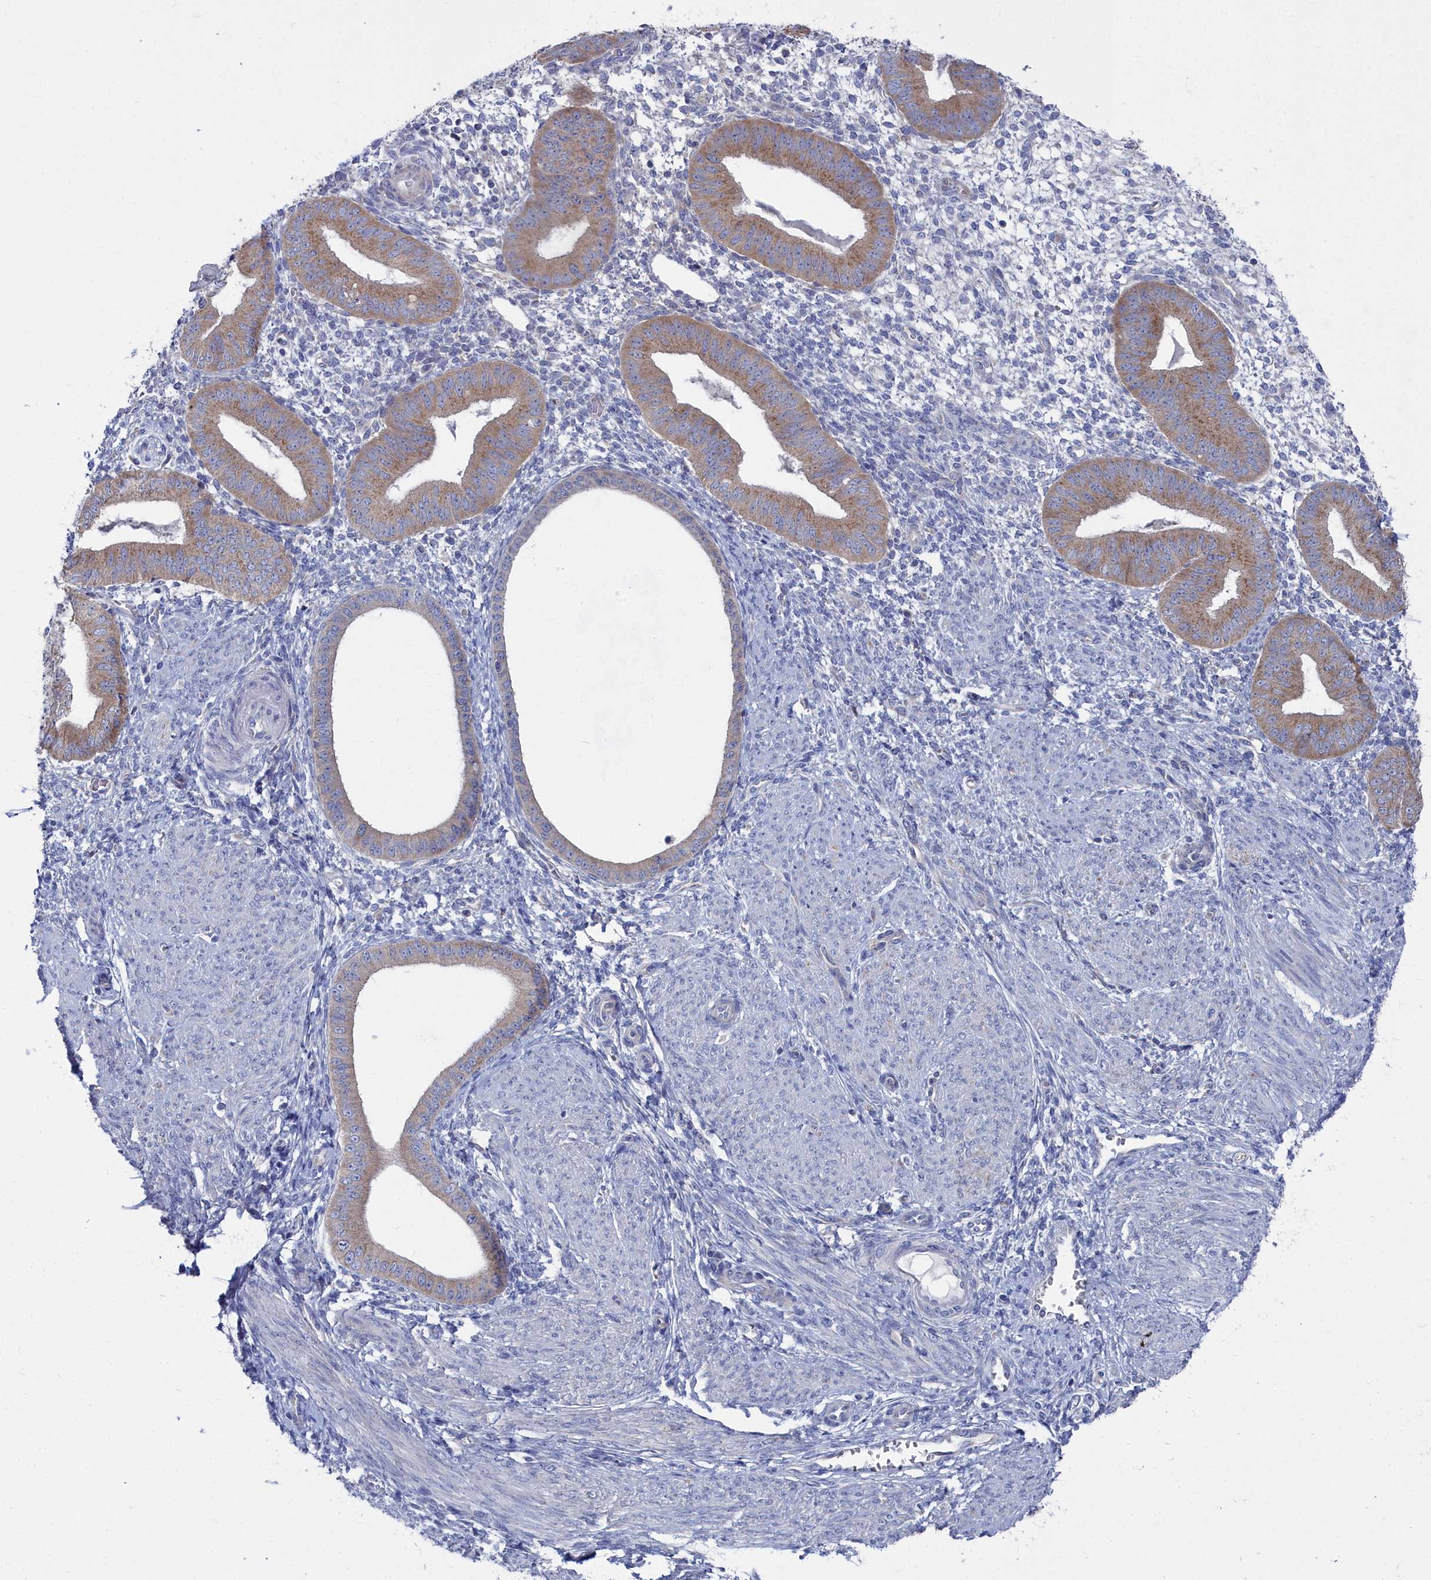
{"staining": {"intensity": "negative", "quantity": "none", "location": "none"}, "tissue": "endometrium", "cell_type": "Cells in endometrial stroma", "image_type": "normal", "snomed": [{"axis": "morphology", "description": "Normal tissue, NOS"}, {"axis": "topography", "description": "Endometrium"}], "caption": "IHC image of unremarkable human endometrium stained for a protein (brown), which exhibits no expression in cells in endometrial stroma.", "gene": "CCDC149", "patient": {"sex": "female", "age": 49}}